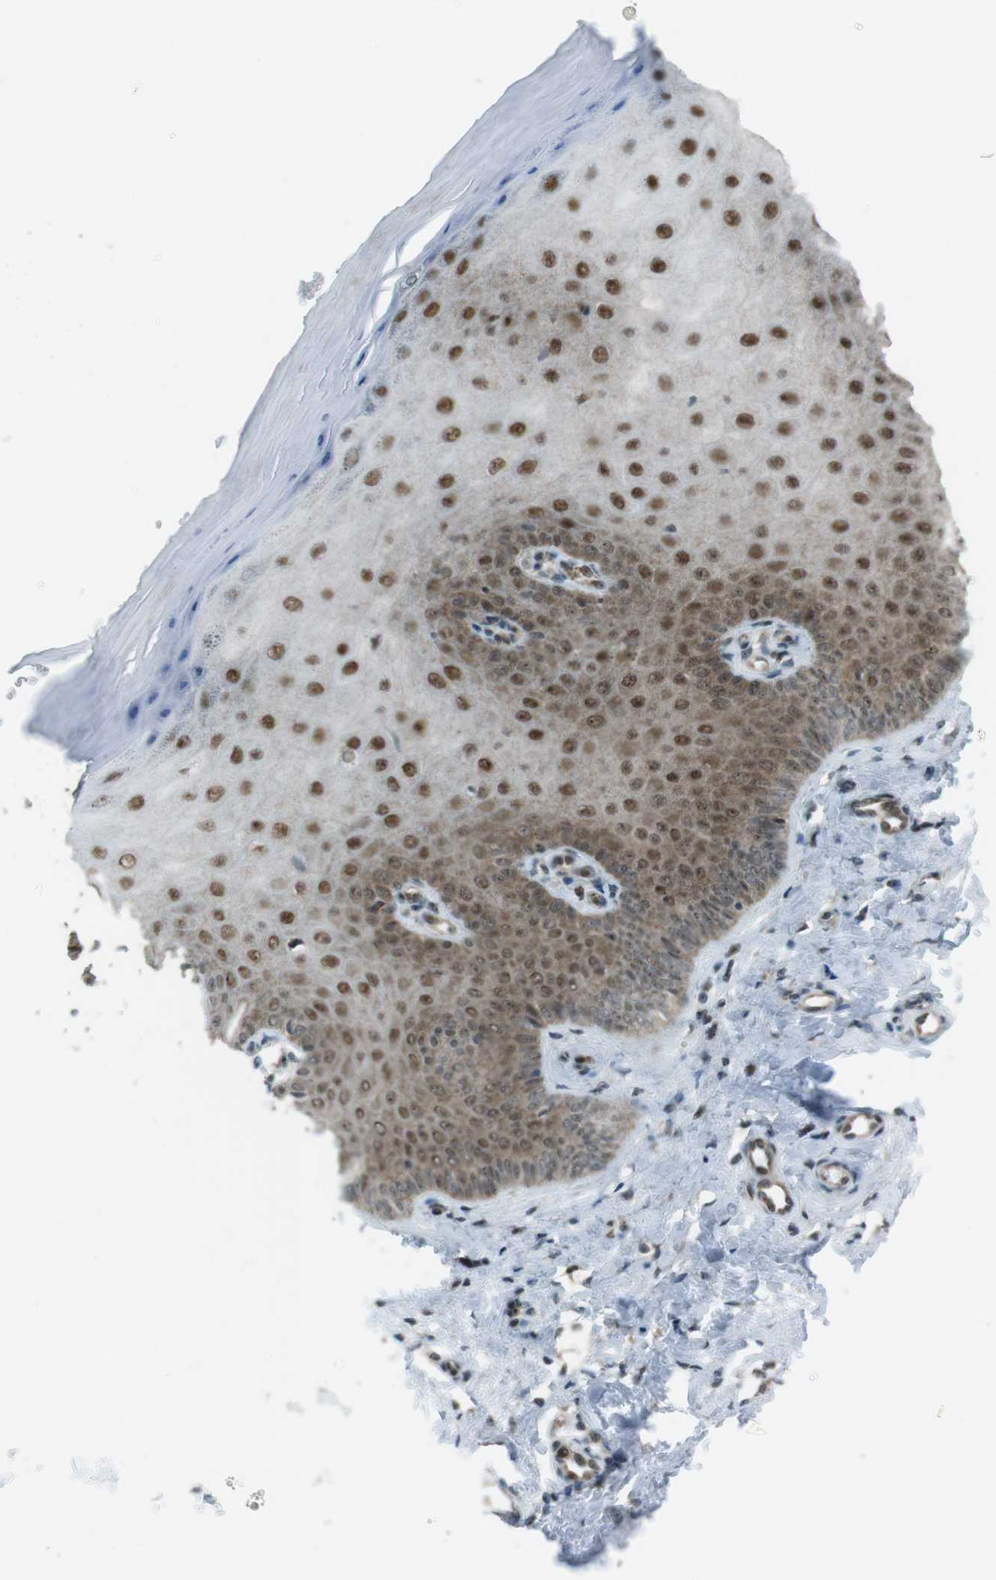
{"staining": {"intensity": "strong", "quantity": ">75%", "location": "cytoplasmic/membranous,nuclear"}, "tissue": "cervix", "cell_type": "Glandular cells", "image_type": "normal", "snomed": [{"axis": "morphology", "description": "Normal tissue, NOS"}, {"axis": "topography", "description": "Cervix"}], "caption": "IHC (DAB (3,3'-diaminobenzidine)) staining of normal cervix demonstrates strong cytoplasmic/membranous,nuclear protein expression in approximately >75% of glandular cells.", "gene": "CSNK1D", "patient": {"sex": "female", "age": 55}}